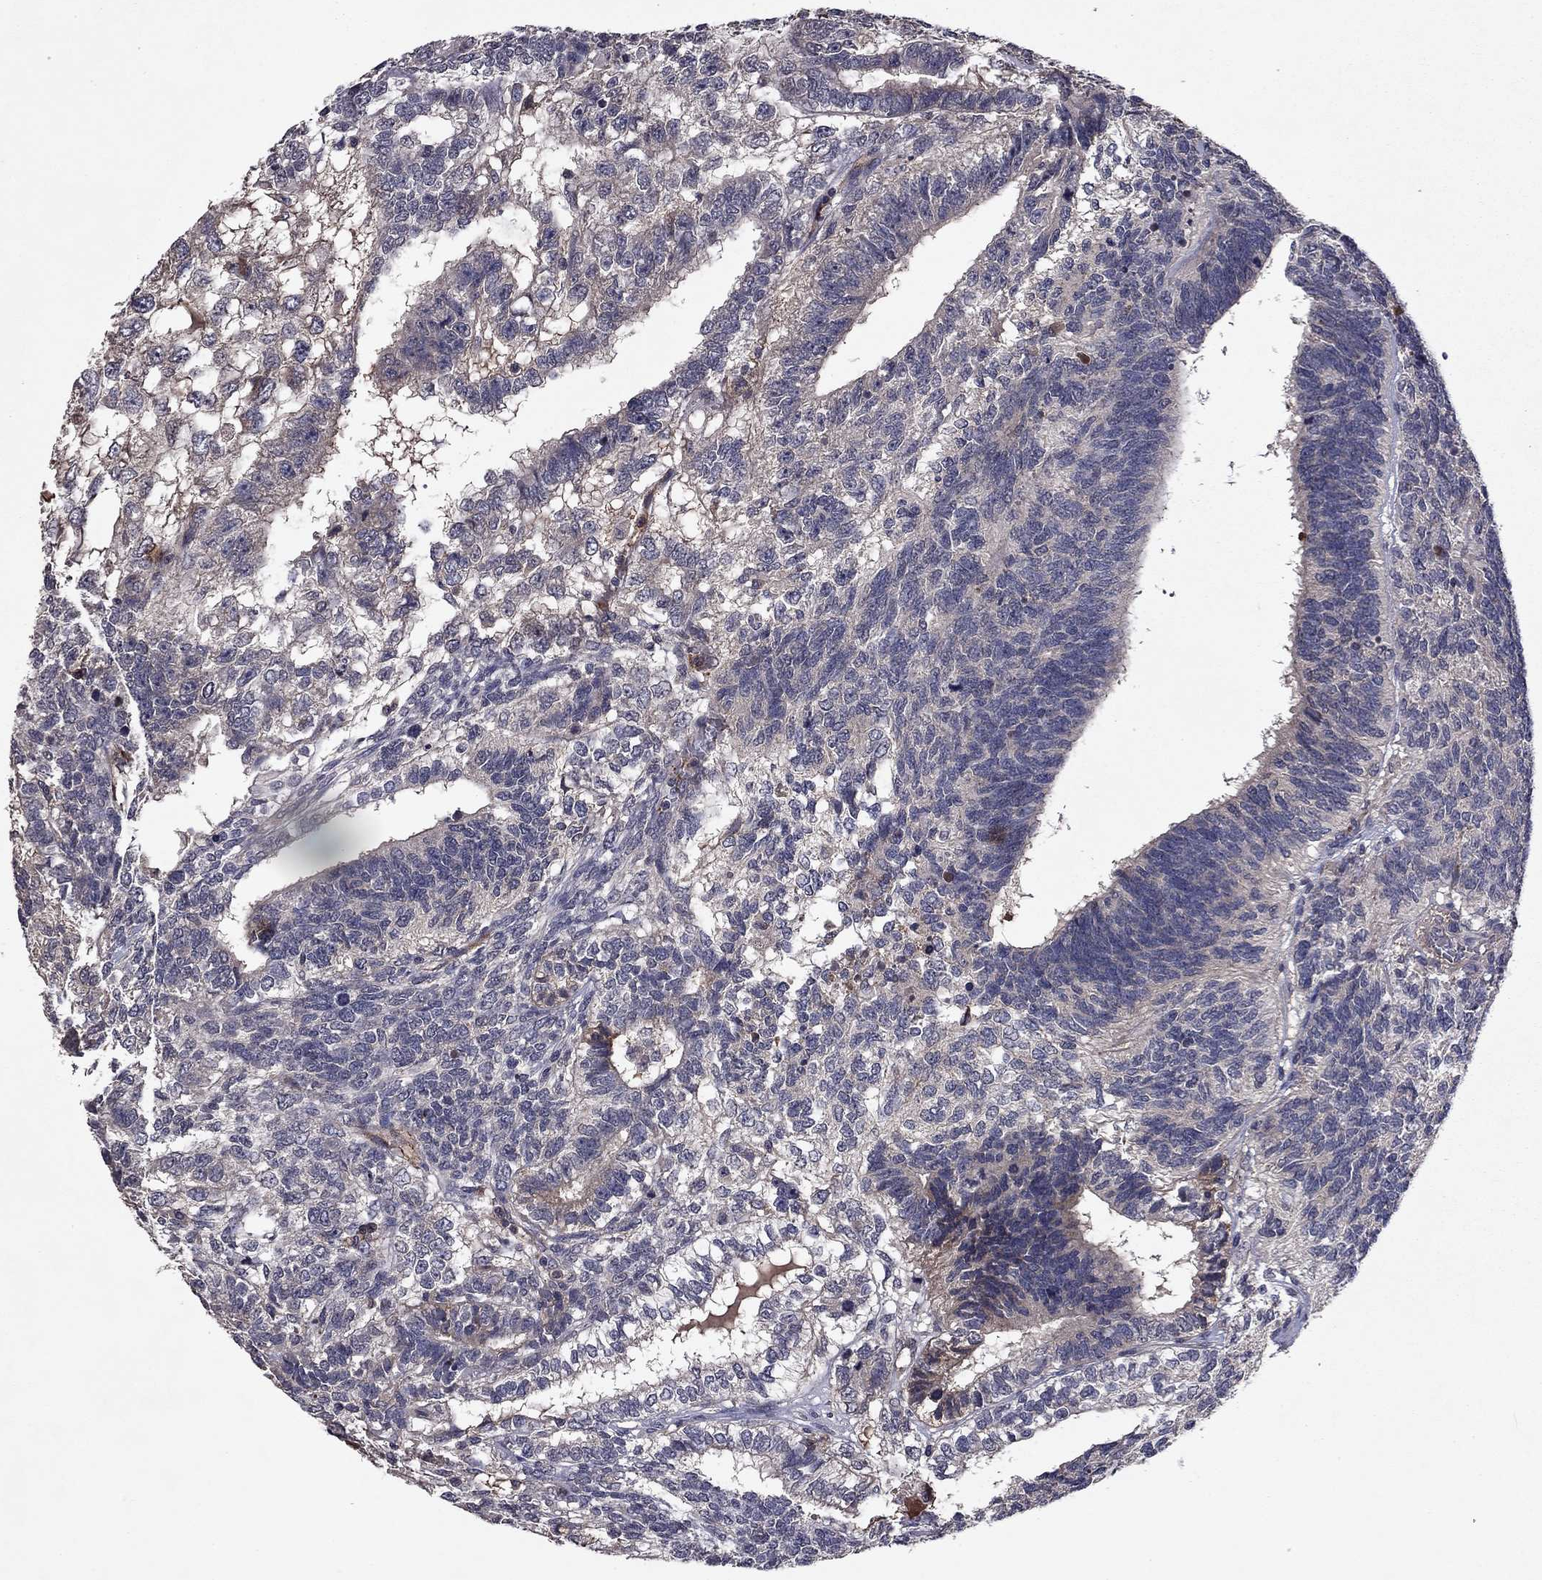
{"staining": {"intensity": "negative", "quantity": "none", "location": "none"}, "tissue": "testis cancer", "cell_type": "Tumor cells", "image_type": "cancer", "snomed": [{"axis": "morphology", "description": "Seminoma, NOS"}, {"axis": "morphology", "description": "Carcinoma, Embryonal, NOS"}, {"axis": "topography", "description": "Testis"}], "caption": "Testis cancer was stained to show a protein in brown. There is no significant staining in tumor cells. (DAB immunohistochemistry (IHC) visualized using brightfield microscopy, high magnification).", "gene": "PROS1", "patient": {"sex": "male", "age": 41}}